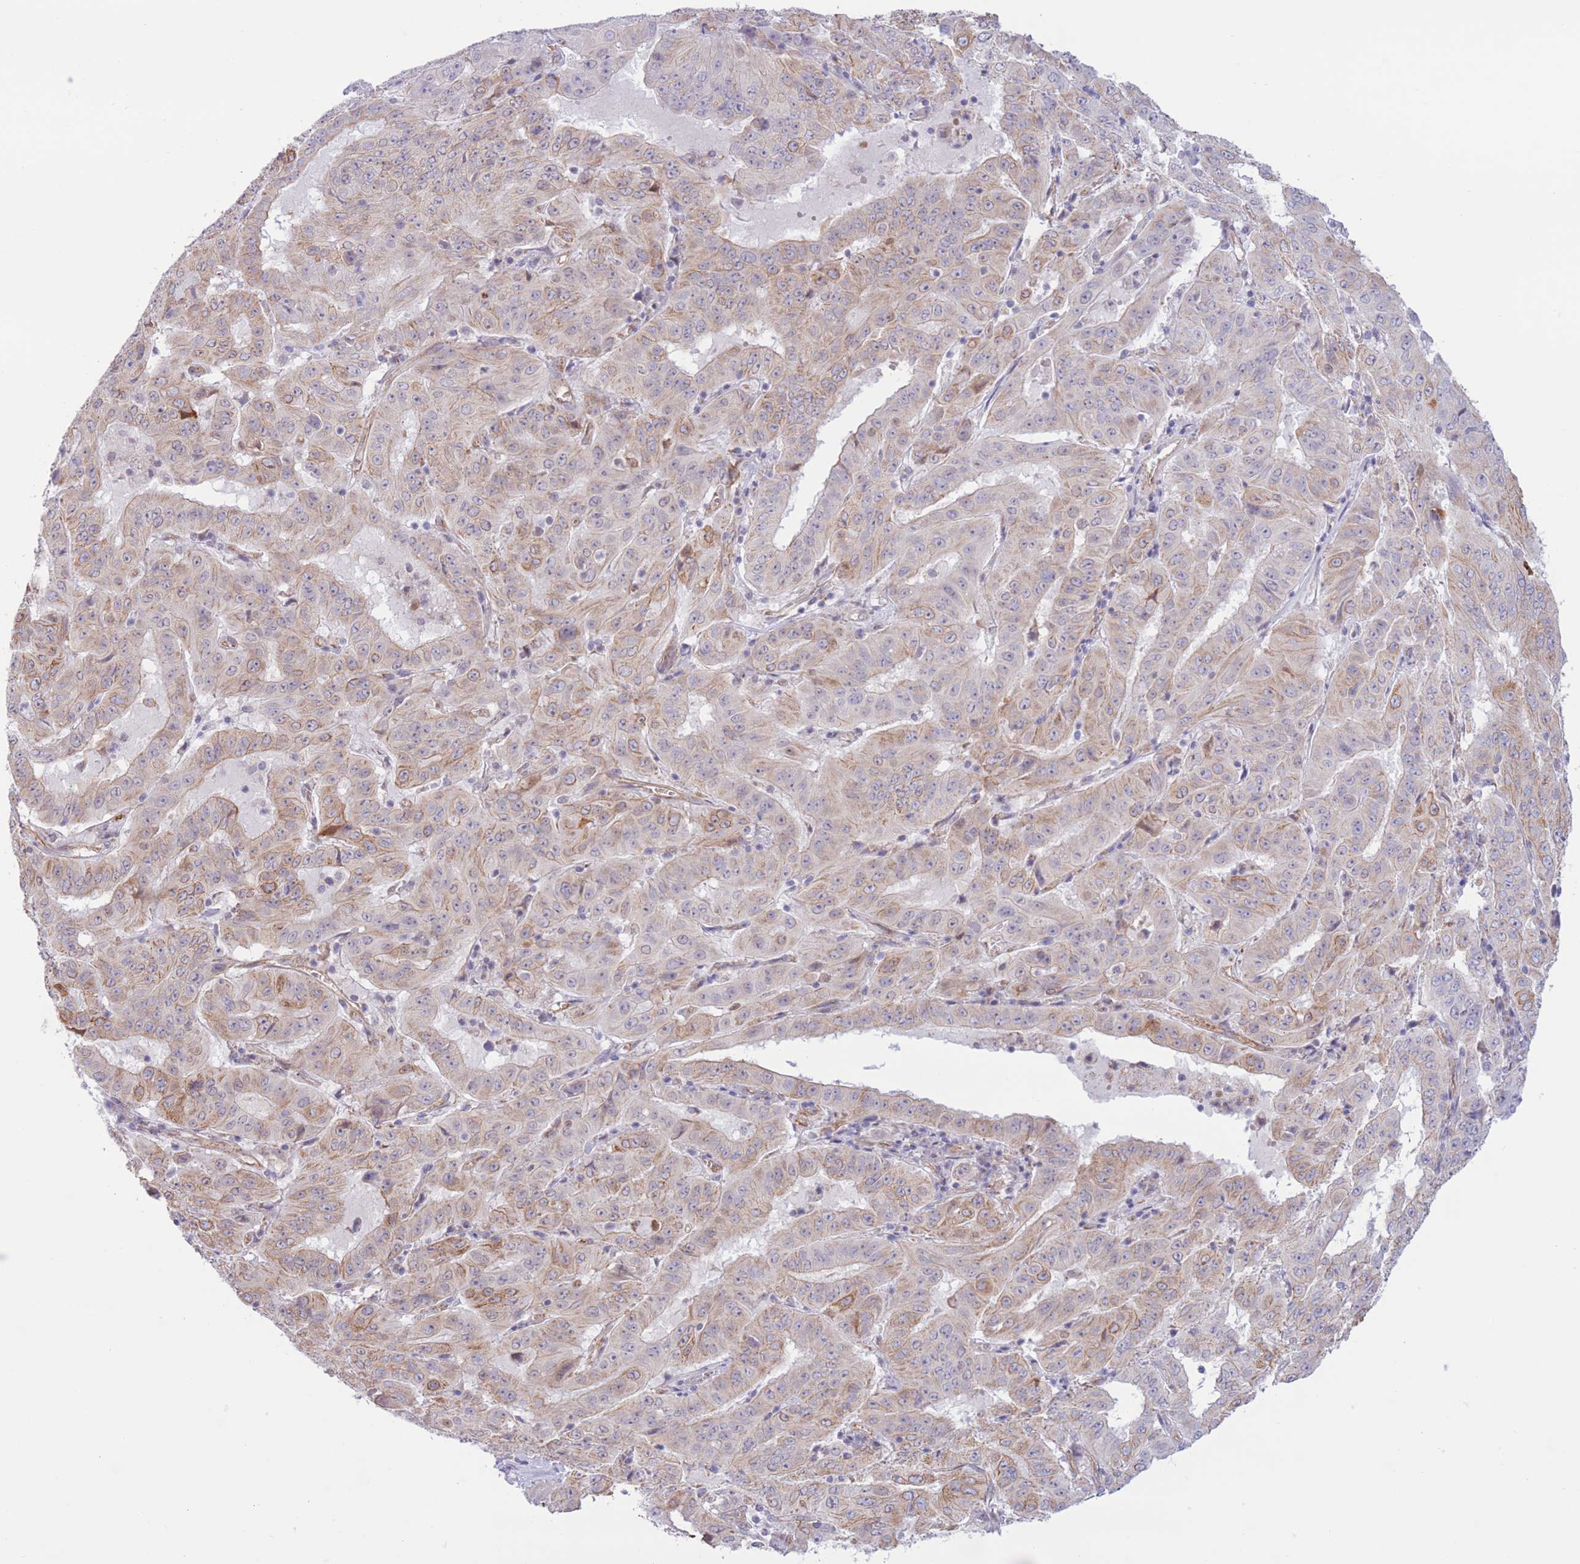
{"staining": {"intensity": "moderate", "quantity": "<25%", "location": "cytoplasmic/membranous"}, "tissue": "pancreatic cancer", "cell_type": "Tumor cells", "image_type": "cancer", "snomed": [{"axis": "morphology", "description": "Adenocarcinoma, NOS"}, {"axis": "topography", "description": "Pancreas"}], "caption": "Immunohistochemical staining of pancreatic adenocarcinoma demonstrates low levels of moderate cytoplasmic/membranous protein positivity in about <25% of tumor cells. The protein of interest is shown in brown color, while the nuclei are stained blue.", "gene": "MRPS31", "patient": {"sex": "male", "age": 63}}